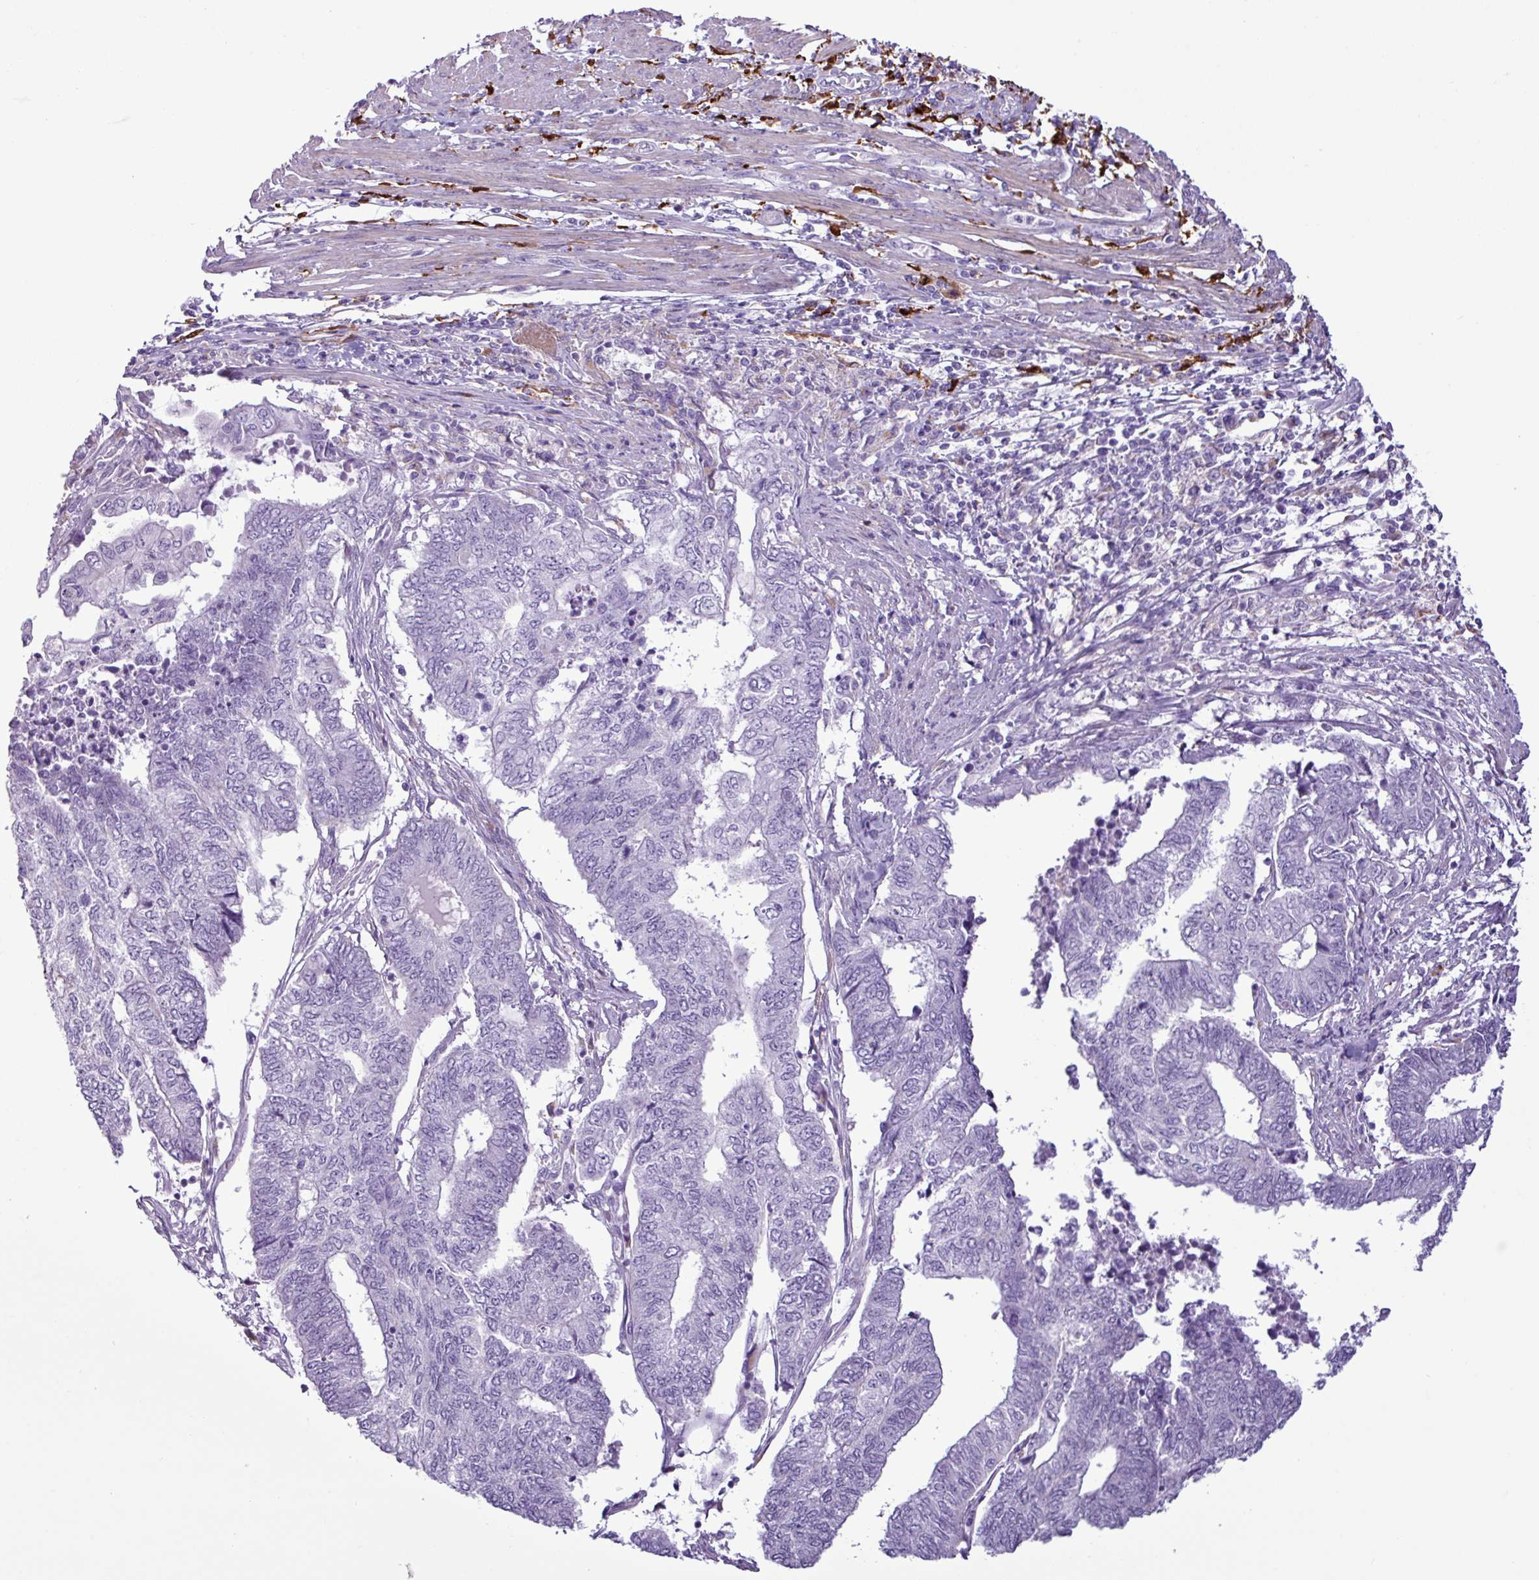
{"staining": {"intensity": "negative", "quantity": "none", "location": "none"}, "tissue": "endometrial cancer", "cell_type": "Tumor cells", "image_type": "cancer", "snomed": [{"axis": "morphology", "description": "Adenocarcinoma, NOS"}, {"axis": "topography", "description": "Uterus"}, {"axis": "topography", "description": "Endometrium"}], "caption": "Immunohistochemistry micrograph of neoplastic tissue: endometrial cancer stained with DAB reveals no significant protein staining in tumor cells.", "gene": "TMEM200C", "patient": {"sex": "female", "age": 70}}